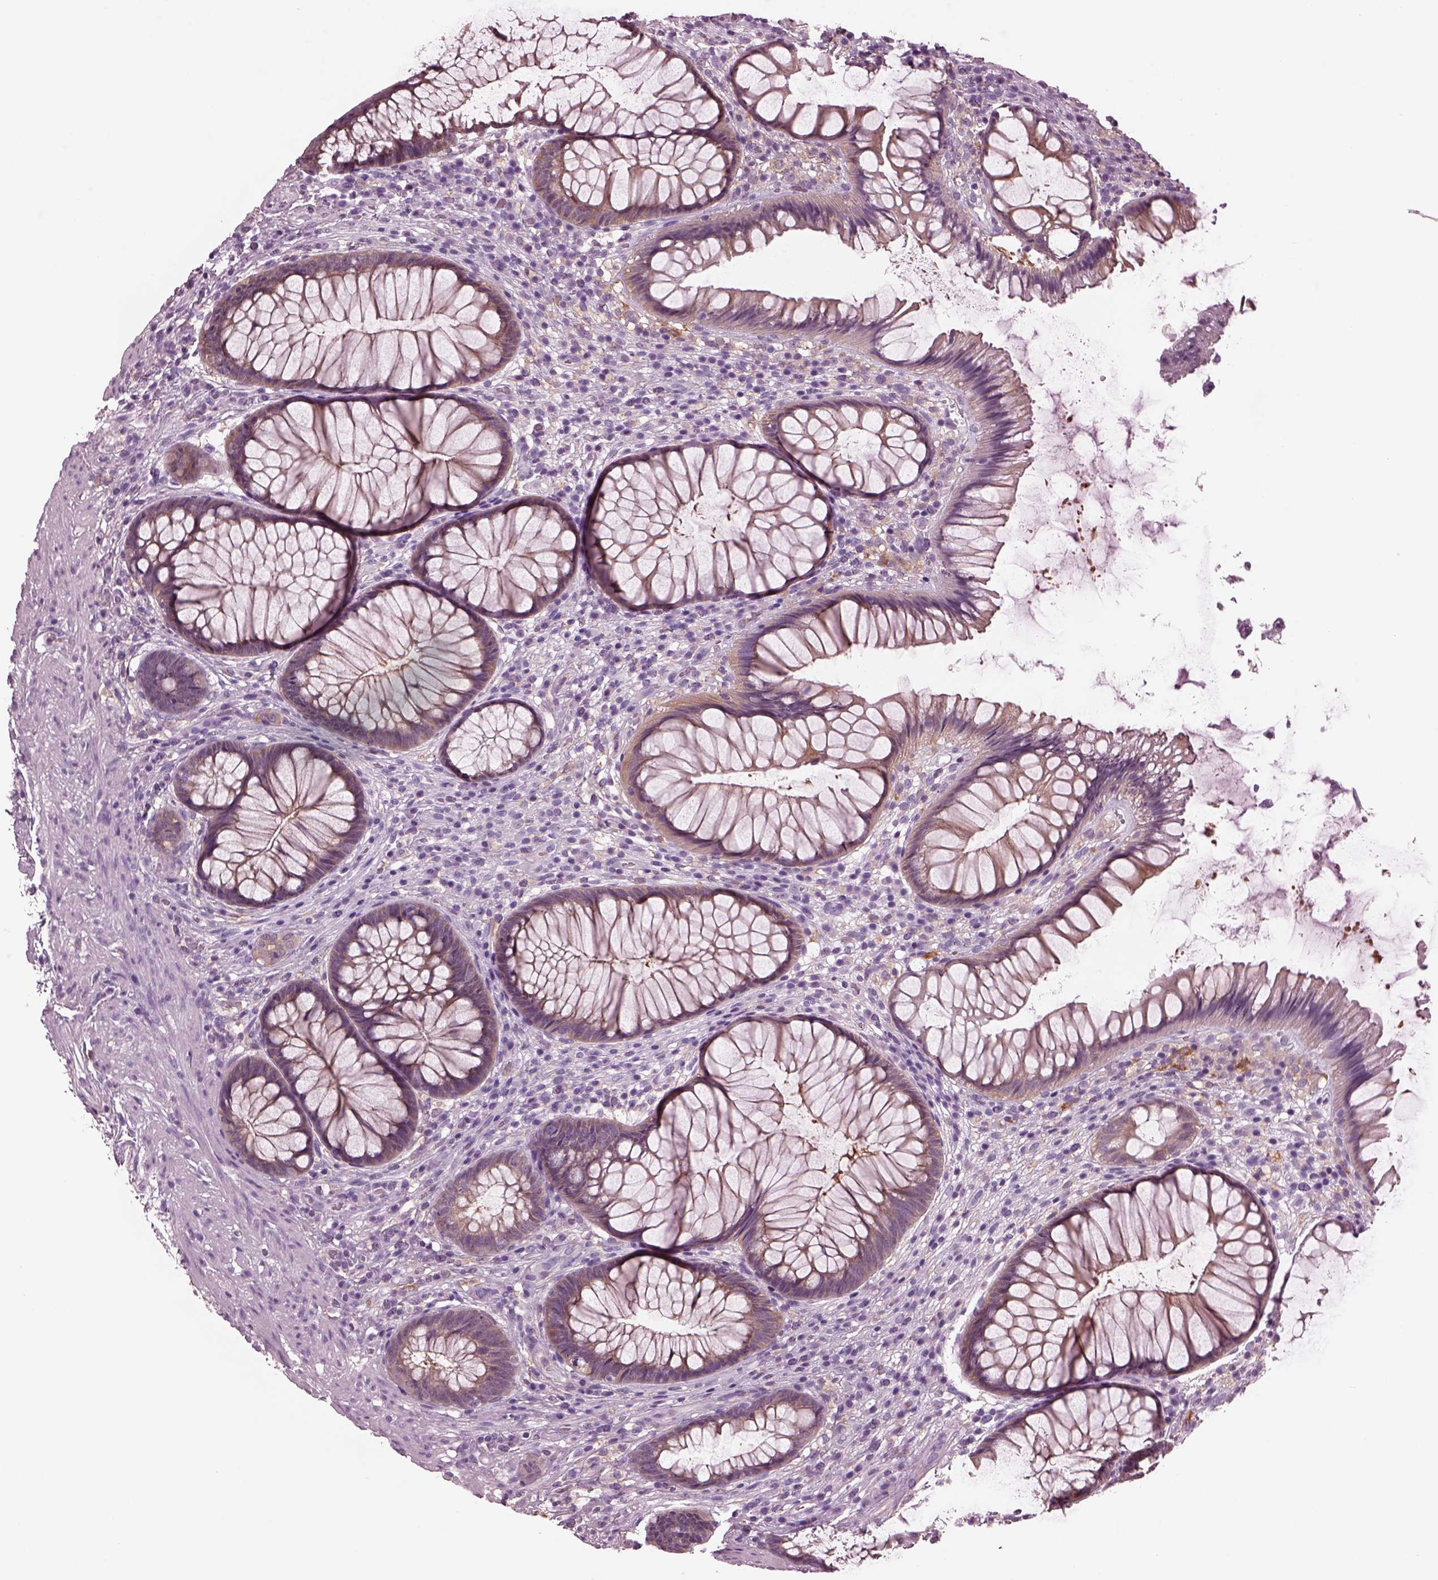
{"staining": {"intensity": "weak", "quantity": ">75%", "location": "cytoplasmic/membranous"}, "tissue": "rectum", "cell_type": "Glandular cells", "image_type": "normal", "snomed": [{"axis": "morphology", "description": "Normal tissue, NOS"}, {"axis": "topography", "description": "Smooth muscle"}, {"axis": "topography", "description": "Rectum"}], "caption": "Approximately >75% of glandular cells in benign human rectum reveal weak cytoplasmic/membranous protein expression as visualized by brown immunohistochemical staining.", "gene": "SHTN1", "patient": {"sex": "male", "age": 53}}